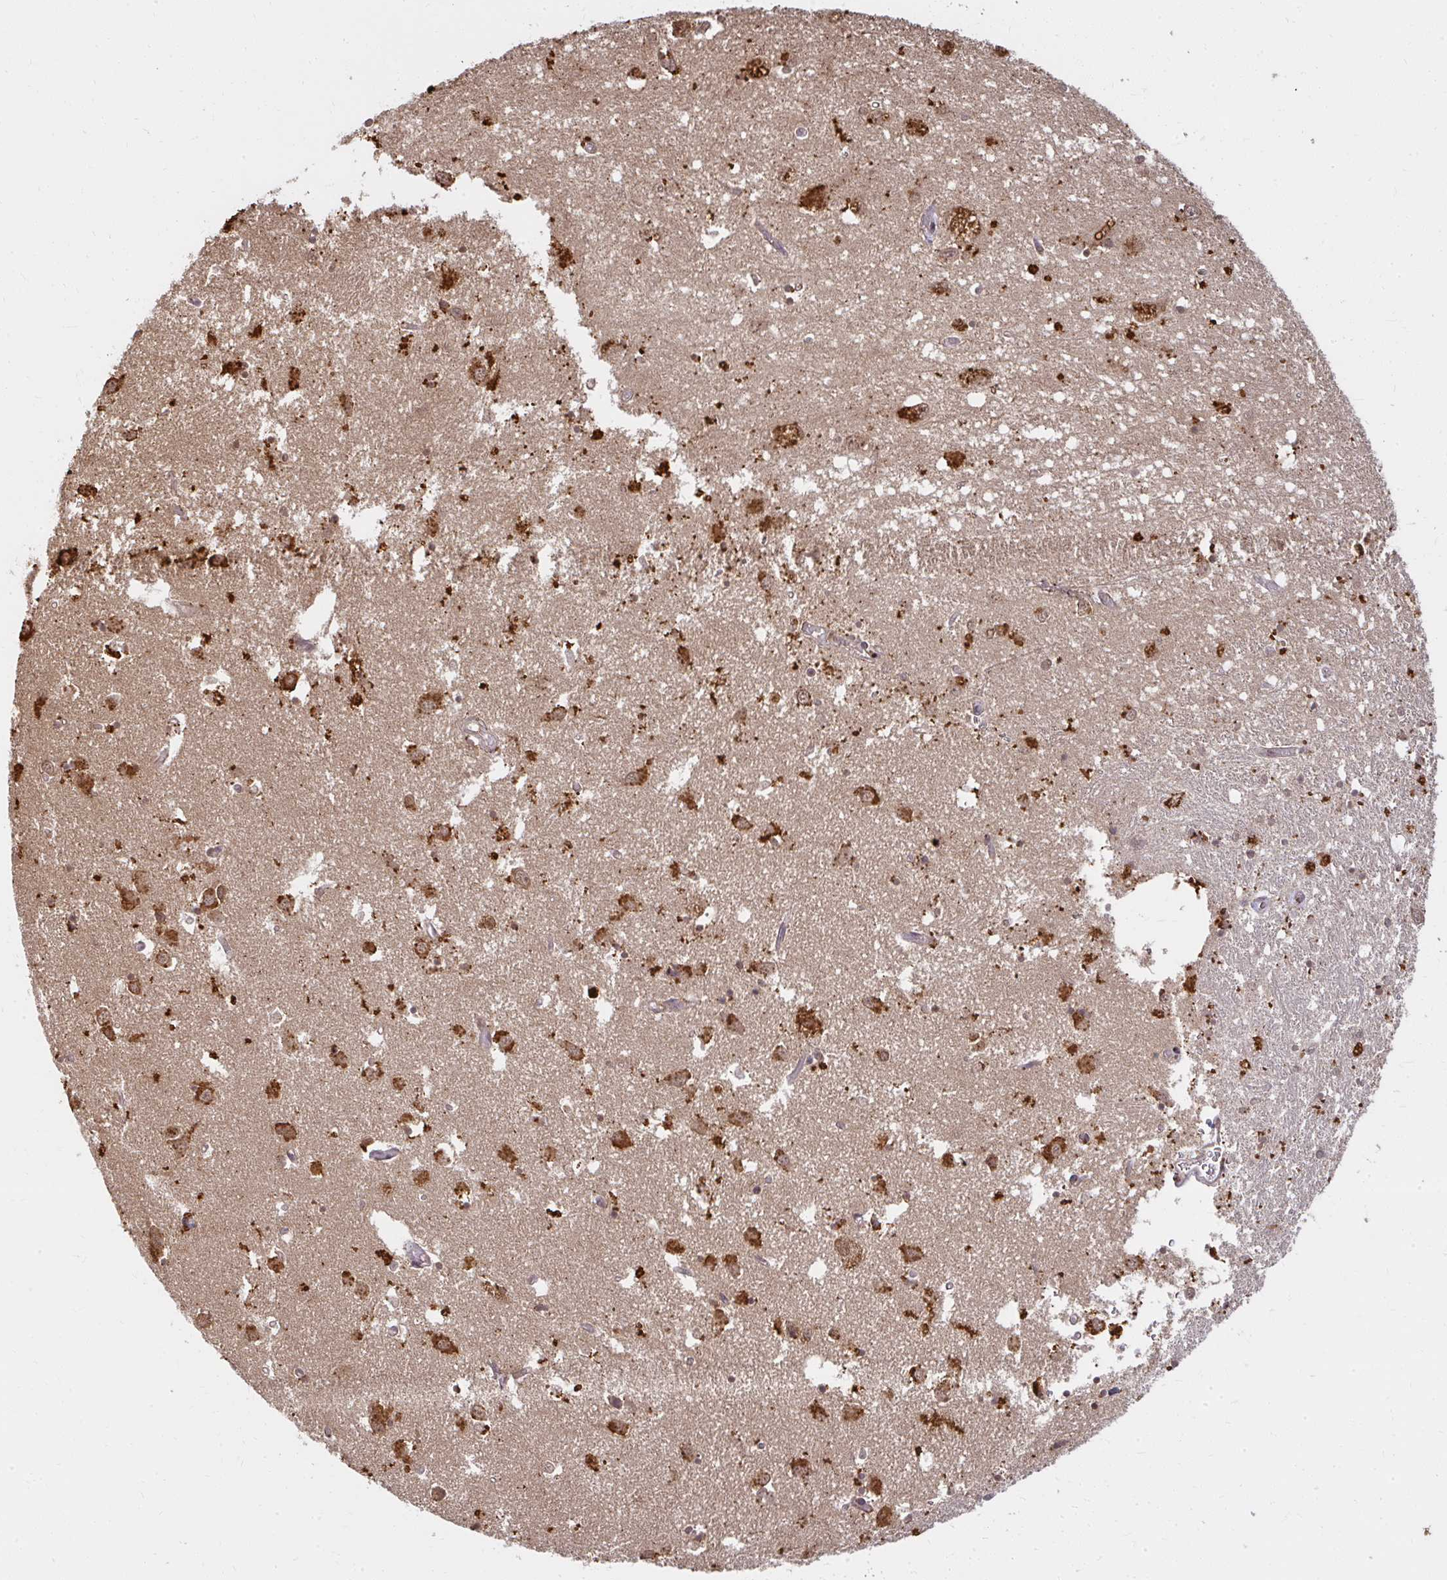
{"staining": {"intensity": "strong", "quantity": "<25%", "location": "cytoplasmic/membranous"}, "tissue": "caudate", "cell_type": "Glial cells", "image_type": "normal", "snomed": [{"axis": "morphology", "description": "Normal tissue, NOS"}, {"axis": "topography", "description": "Lateral ventricle wall"}], "caption": "Glial cells reveal medium levels of strong cytoplasmic/membranous positivity in approximately <25% of cells in unremarkable caudate. Using DAB (3,3'-diaminobenzidine) (brown) and hematoxylin (blue) stains, captured at high magnification using brightfield microscopy.", "gene": "LARS2", "patient": {"sex": "male", "age": 70}}